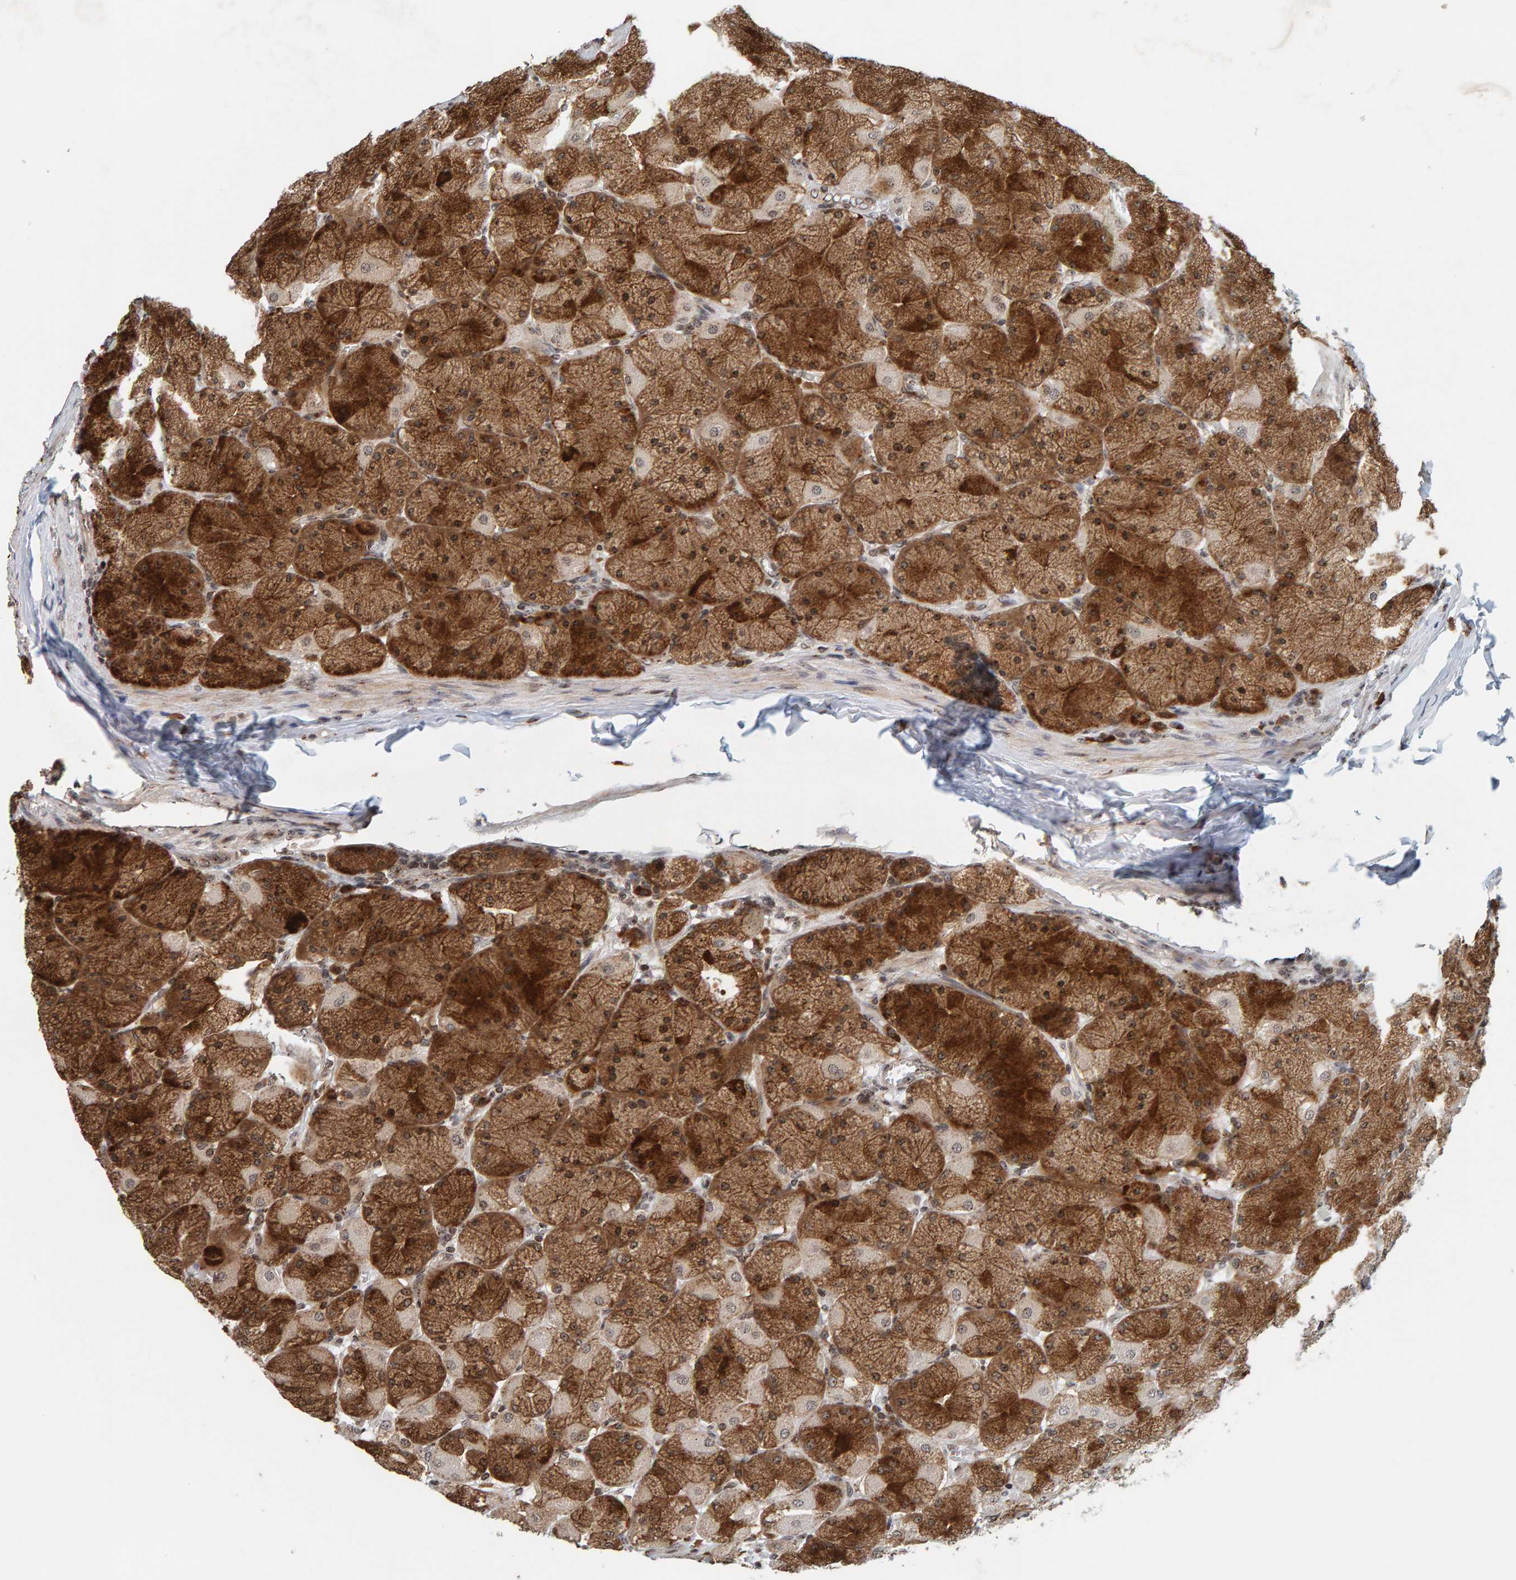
{"staining": {"intensity": "strong", "quantity": "25%-75%", "location": "cytoplasmic/membranous,nuclear"}, "tissue": "stomach", "cell_type": "Glandular cells", "image_type": "normal", "snomed": [{"axis": "morphology", "description": "Normal tissue, NOS"}, {"axis": "topography", "description": "Stomach, upper"}], "caption": "Protein expression analysis of benign stomach exhibits strong cytoplasmic/membranous,nuclear expression in approximately 25%-75% of glandular cells. Nuclei are stained in blue.", "gene": "CCDC182", "patient": {"sex": "female", "age": 56}}